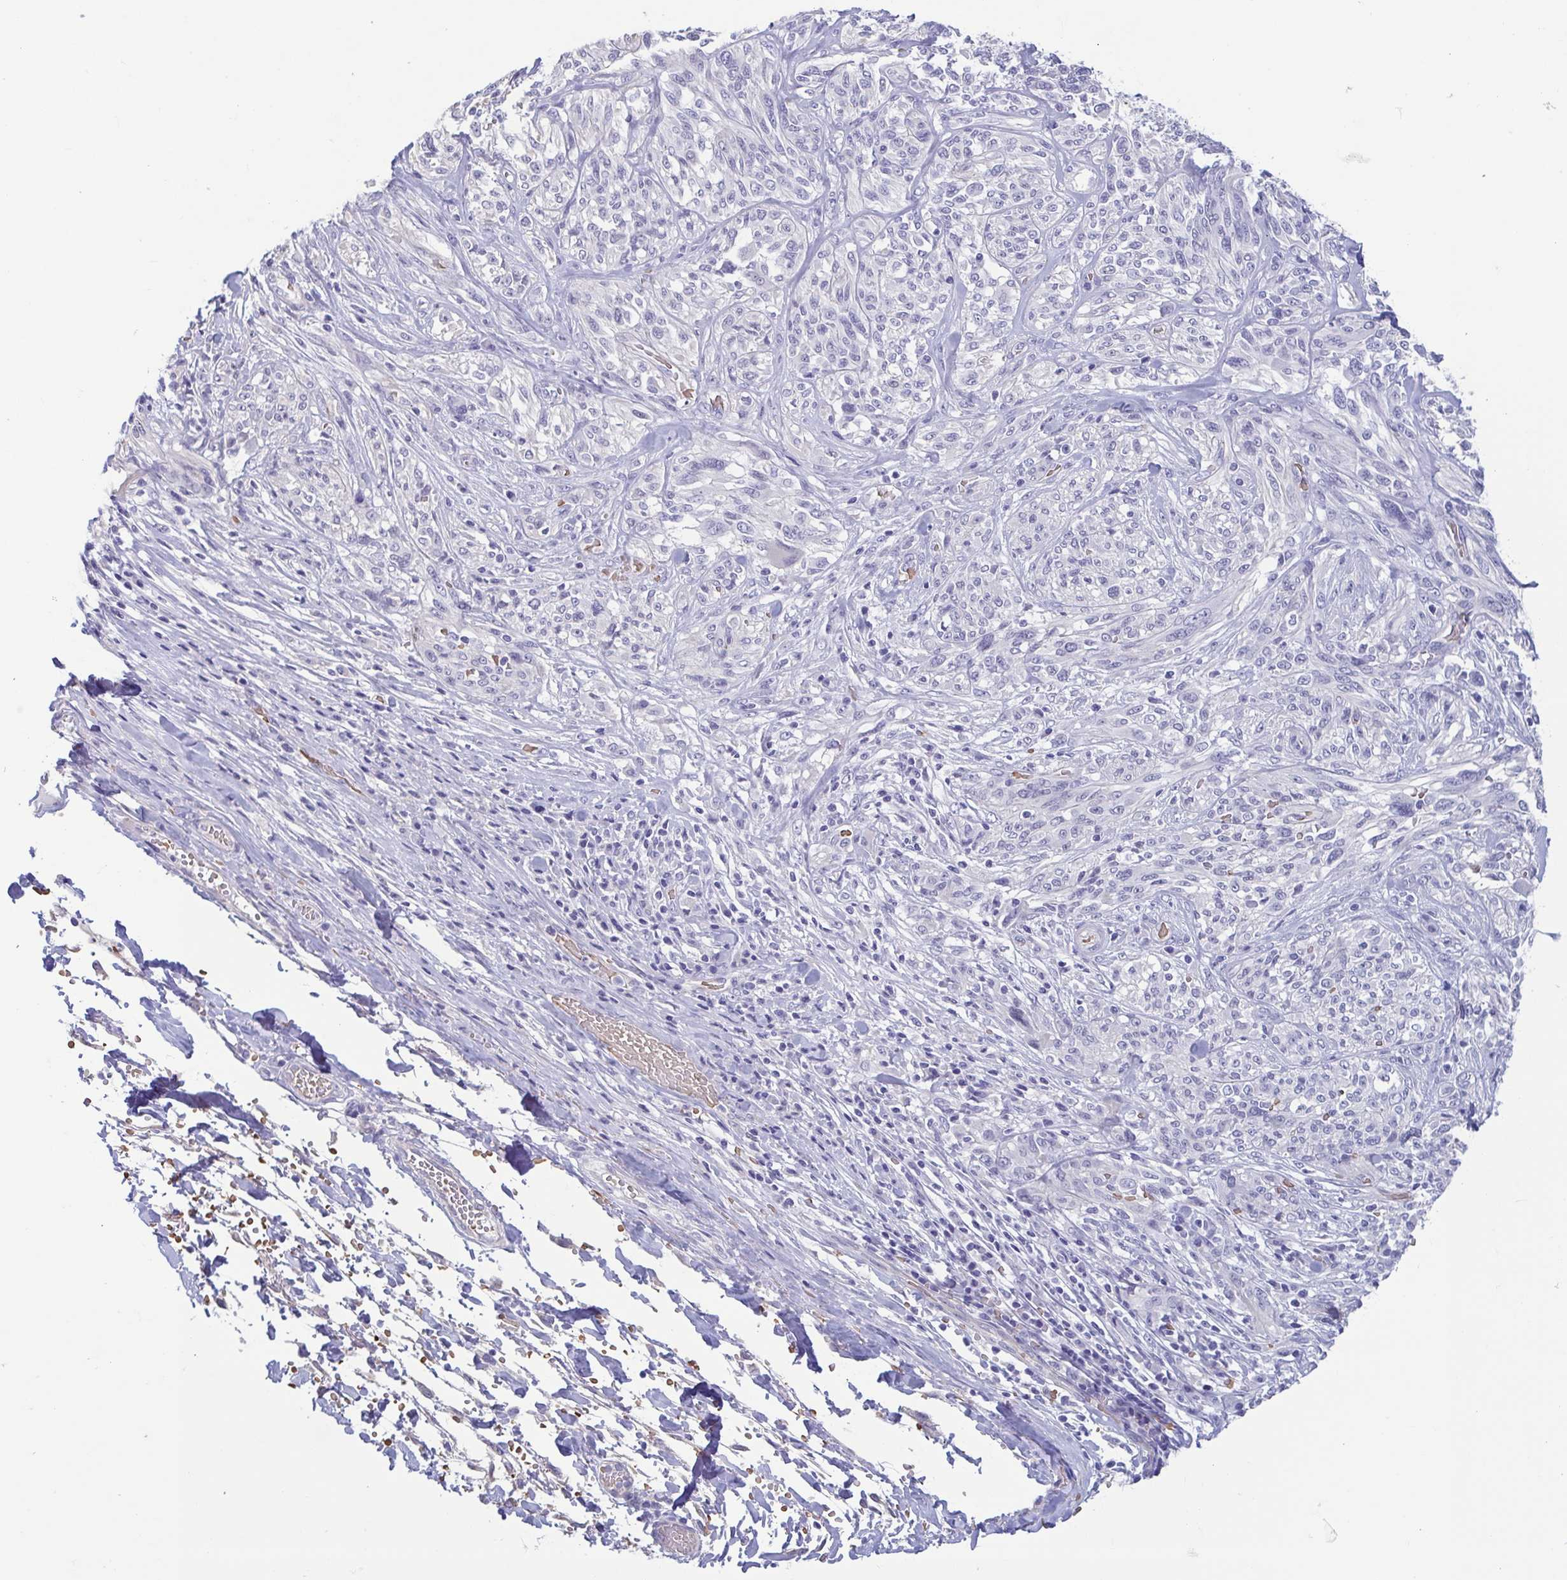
{"staining": {"intensity": "negative", "quantity": "none", "location": "none"}, "tissue": "melanoma", "cell_type": "Tumor cells", "image_type": "cancer", "snomed": [{"axis": "morphology", "description": "Malignant melanoma, NOS"}, {"axis": "topography", "description": "Skin"}], "caption": "Tumor cells are negative for protein expression in human malignant melanoma.", "gene": "MORC4", "patient": {"sex": "female", "age": 91}}